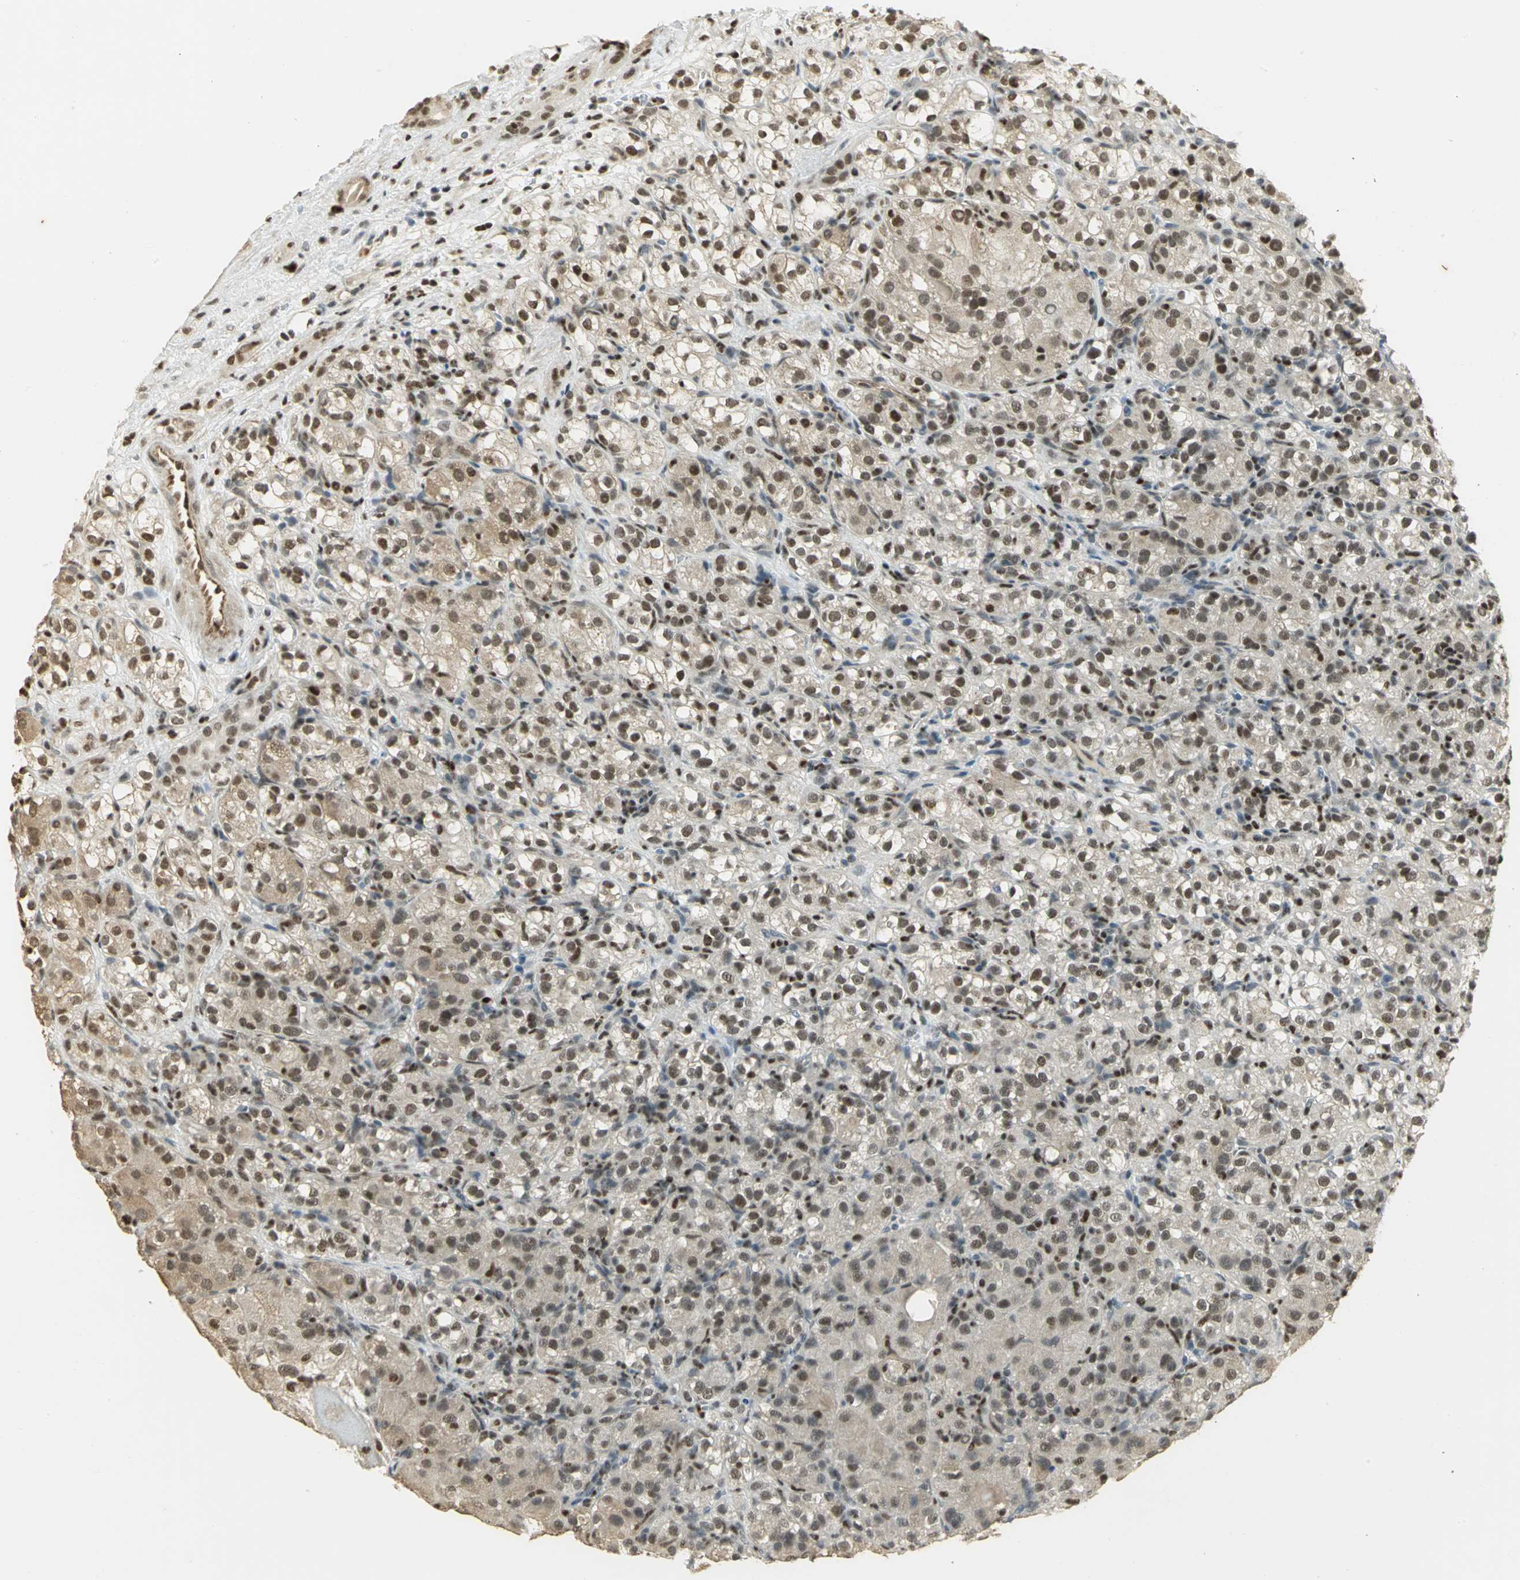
{"staining": {"intensity": "moderate", "quantity": ">75%", "location": "nuclear"}, "tissue": "renal cancer", "cell_type": "Tumor cells", "image_type": "cancer", "snomed": [{"axis": "morphology", "description": "Normal tissue, NOS"}, {"axis": "morphology", "description": "Adenocarcinoma, NOS"}, {"axis": "topography", "description": "Kidney"}], "caption": "Protein analysis of adenocarcinoma (renal) tissue displays moderate nuclear positivity in approximately >75% of tumor cells. The protein is shown in brown color, while the nuclei are stained blue.", "gene": "ELF1", "patient": {"sex": "male", "age": 61}}